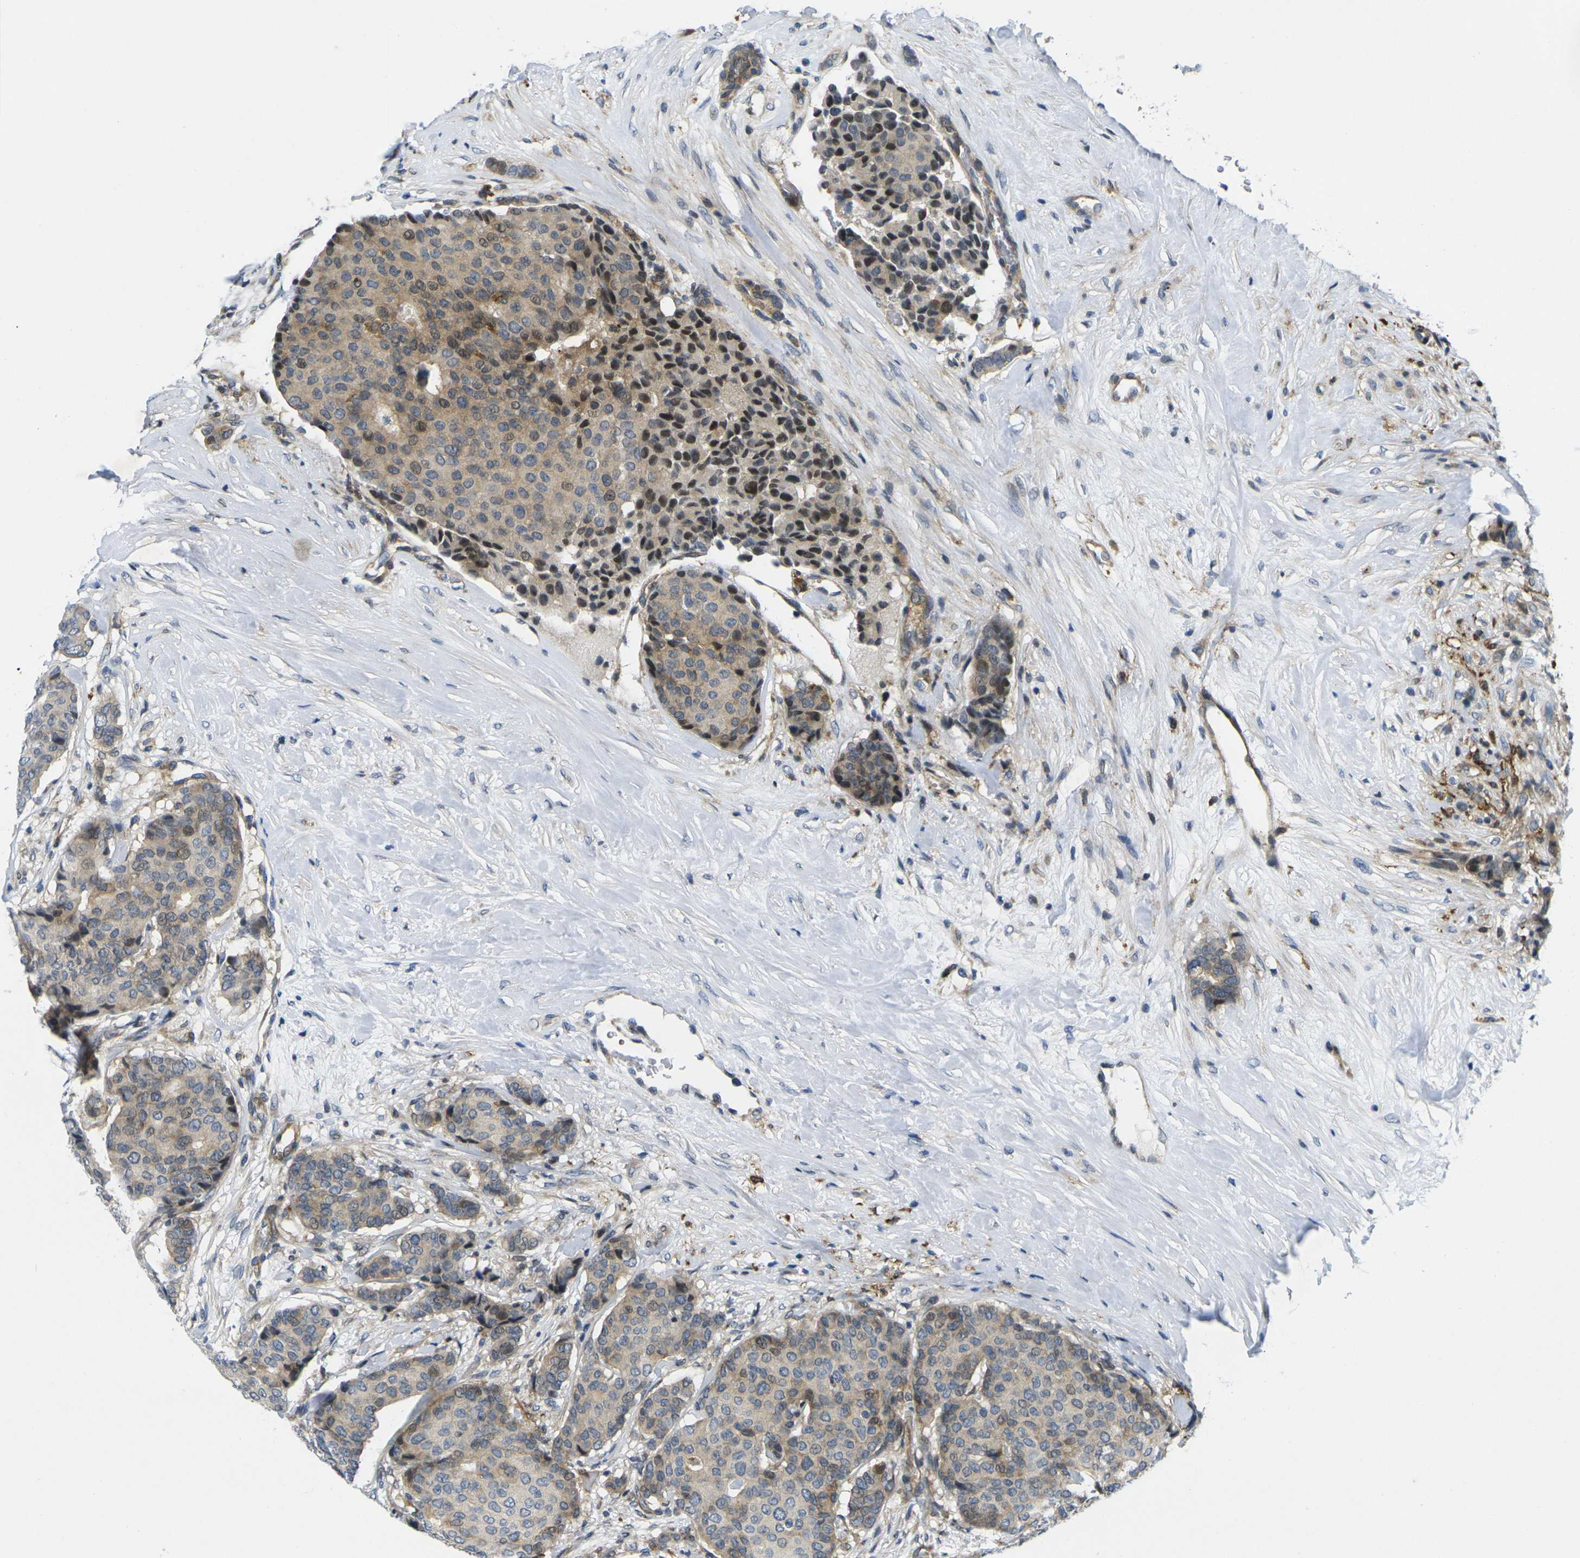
{"staining": {"intensity": "weak", "quantity": ">75%", "location": "cytoplasmic/membranous,nuclear"}, "tissue": "breast cancer", "cell_type": "Tumor cells", "image_type": "cancer", "snomed": [{"axis": "morphology", "description": "Duct carcinoma"}, {"axis": "topography", "description": "Breast"}], "caption": "Immunohistochemistry staining of breast cancer (infiltrating ductal carcinoma), which exhibits low levels of weak cytoplasmic/membranous and nuclear expression in about >75% of tumor cells indicating weak cytoplasmic/membranous and nuclear protein expression. The staining was performed using DAB (3,3'-diaminobenzidine) (brown) for protein detection and nuclei were counterstained in hematoxylin (blue).", "gene": "ROBO2", "patient": {"sex": "female", "age": 75}}